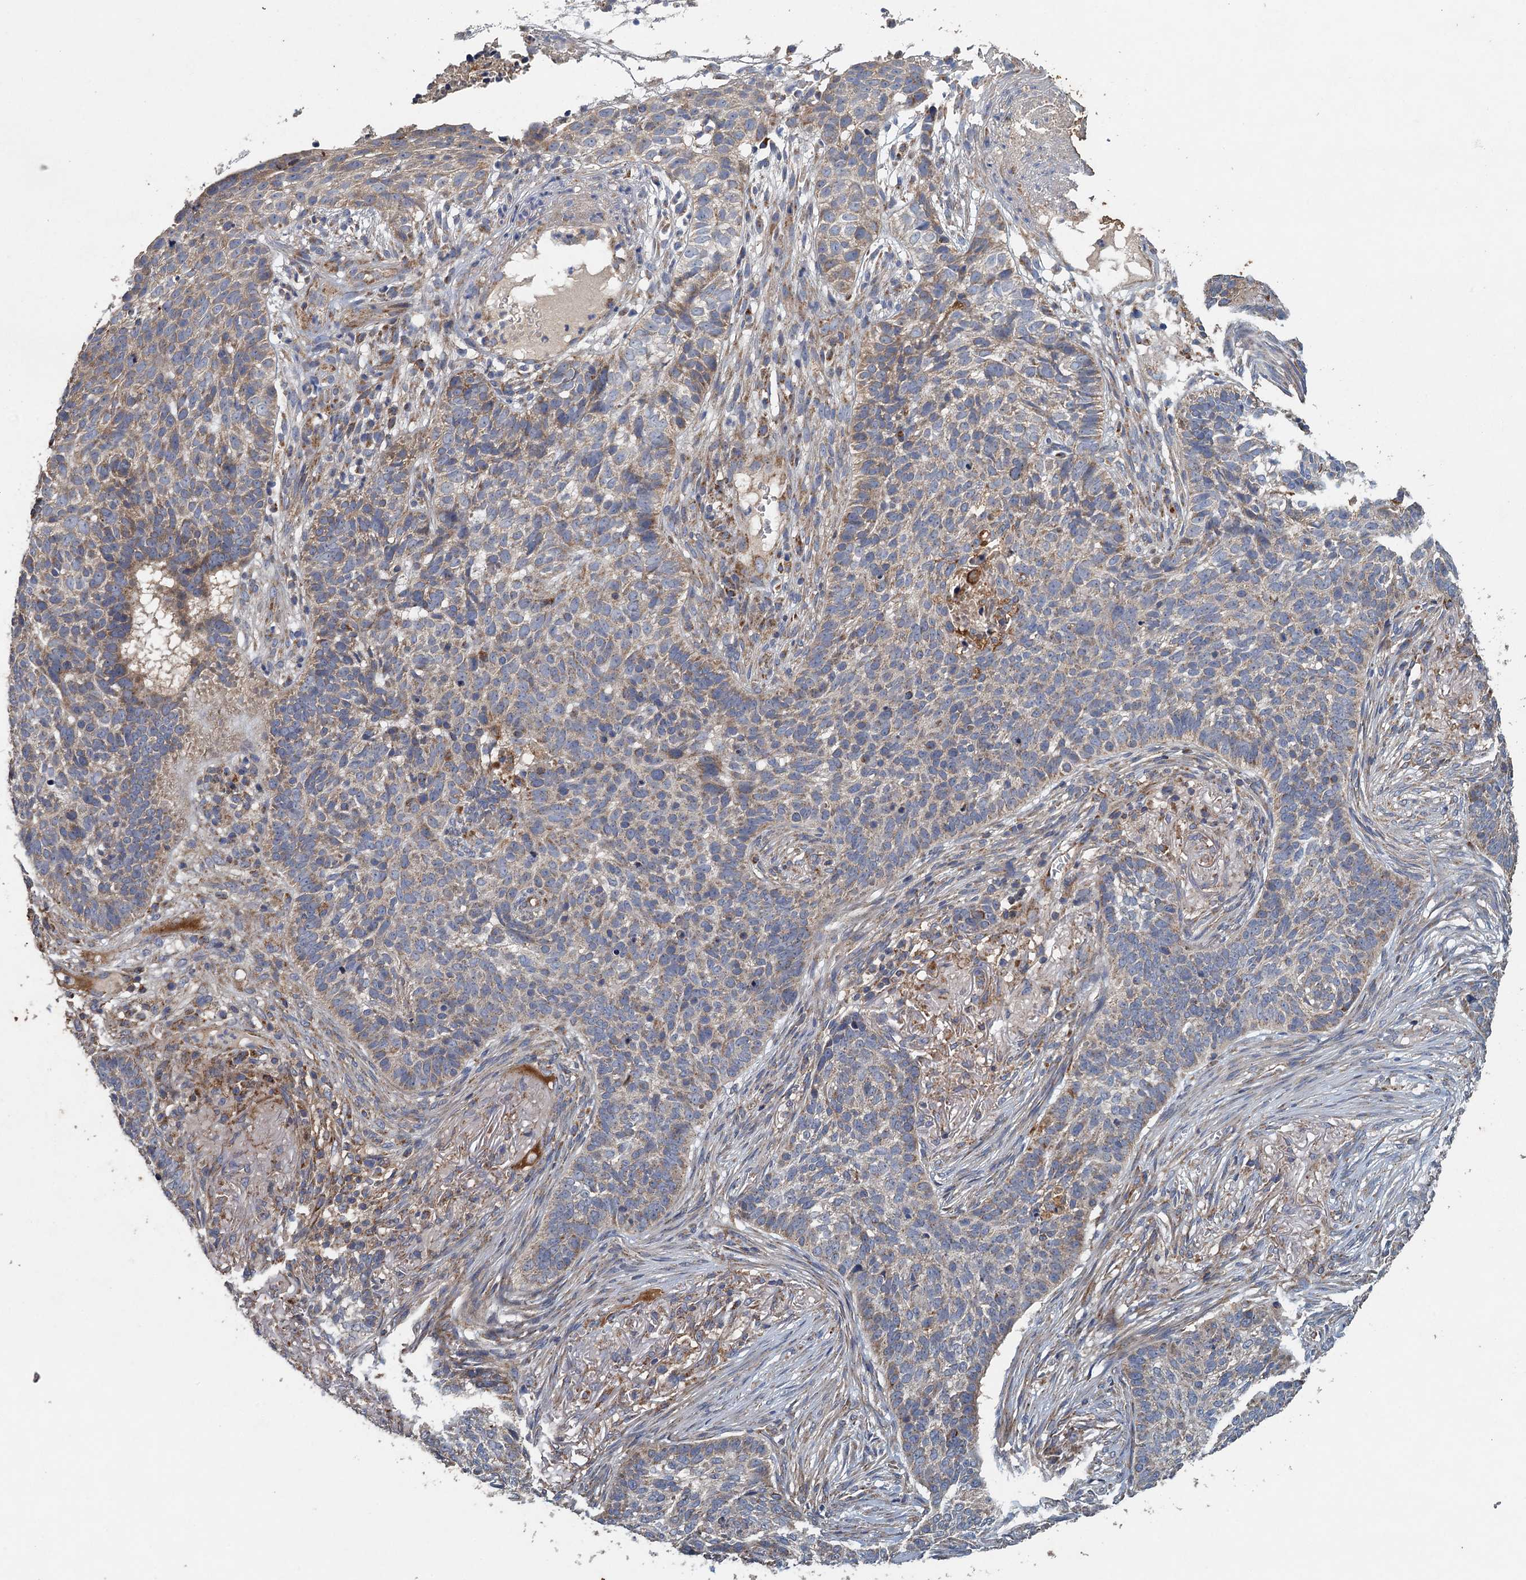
{"staining": {"intensity": "weak", "quantity": "<25%", "location": "cytoplasmic/membranous"}, "tissue": "skin cancer", "cell_type": "Tumor cells", "image_type": "cancer", "snomed": [{"axis": "morphology", "description": "Basal cell carcinoma"}, {"axis": "topography", "description": "Skin"}], "caption": "A micrograph of skin cancer (basal cell carcinoma) stained for a protein shows no brown staining in tumor cells.", "gene": "BCS1L", "patient": {"sex": "male", "age": 85}}